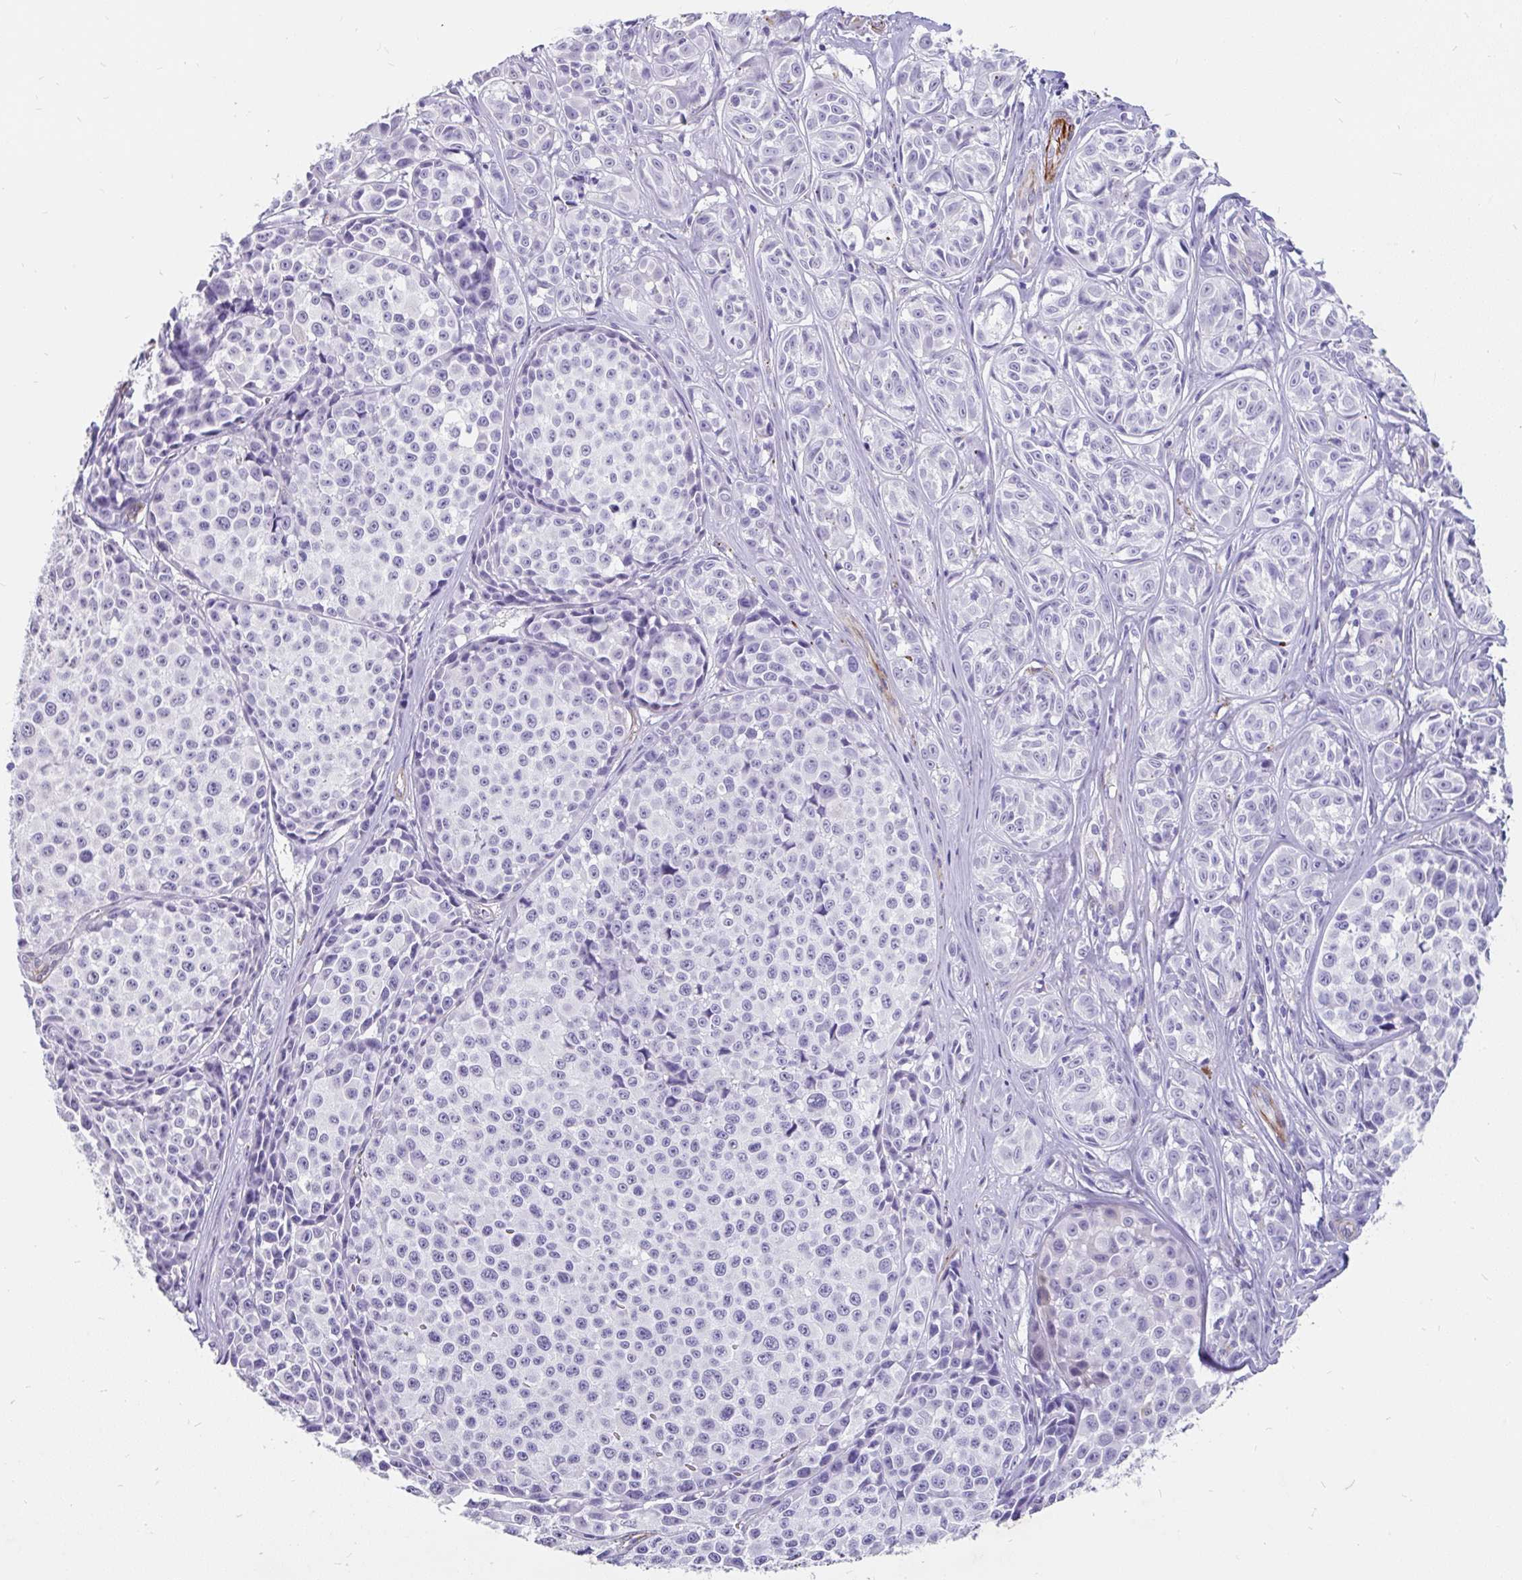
{"staining": {"intensity": "negative", "quantity": "none", "location": "none"}, "tissue": "melanoma", "cell_type": "Tumor cells", "image_type": "cancer", "snomed": [{"axis": "morphology", "description": "Malignant melanoma, NOS"}, {"axis": "topography", "description": "Skin"}], "caption": "DAB immunohistochemical staining of melanoma demonstrates no significant staining in tumor cells.", "gene": "EML5", "patient": {"sex": "female", "age": 35}}